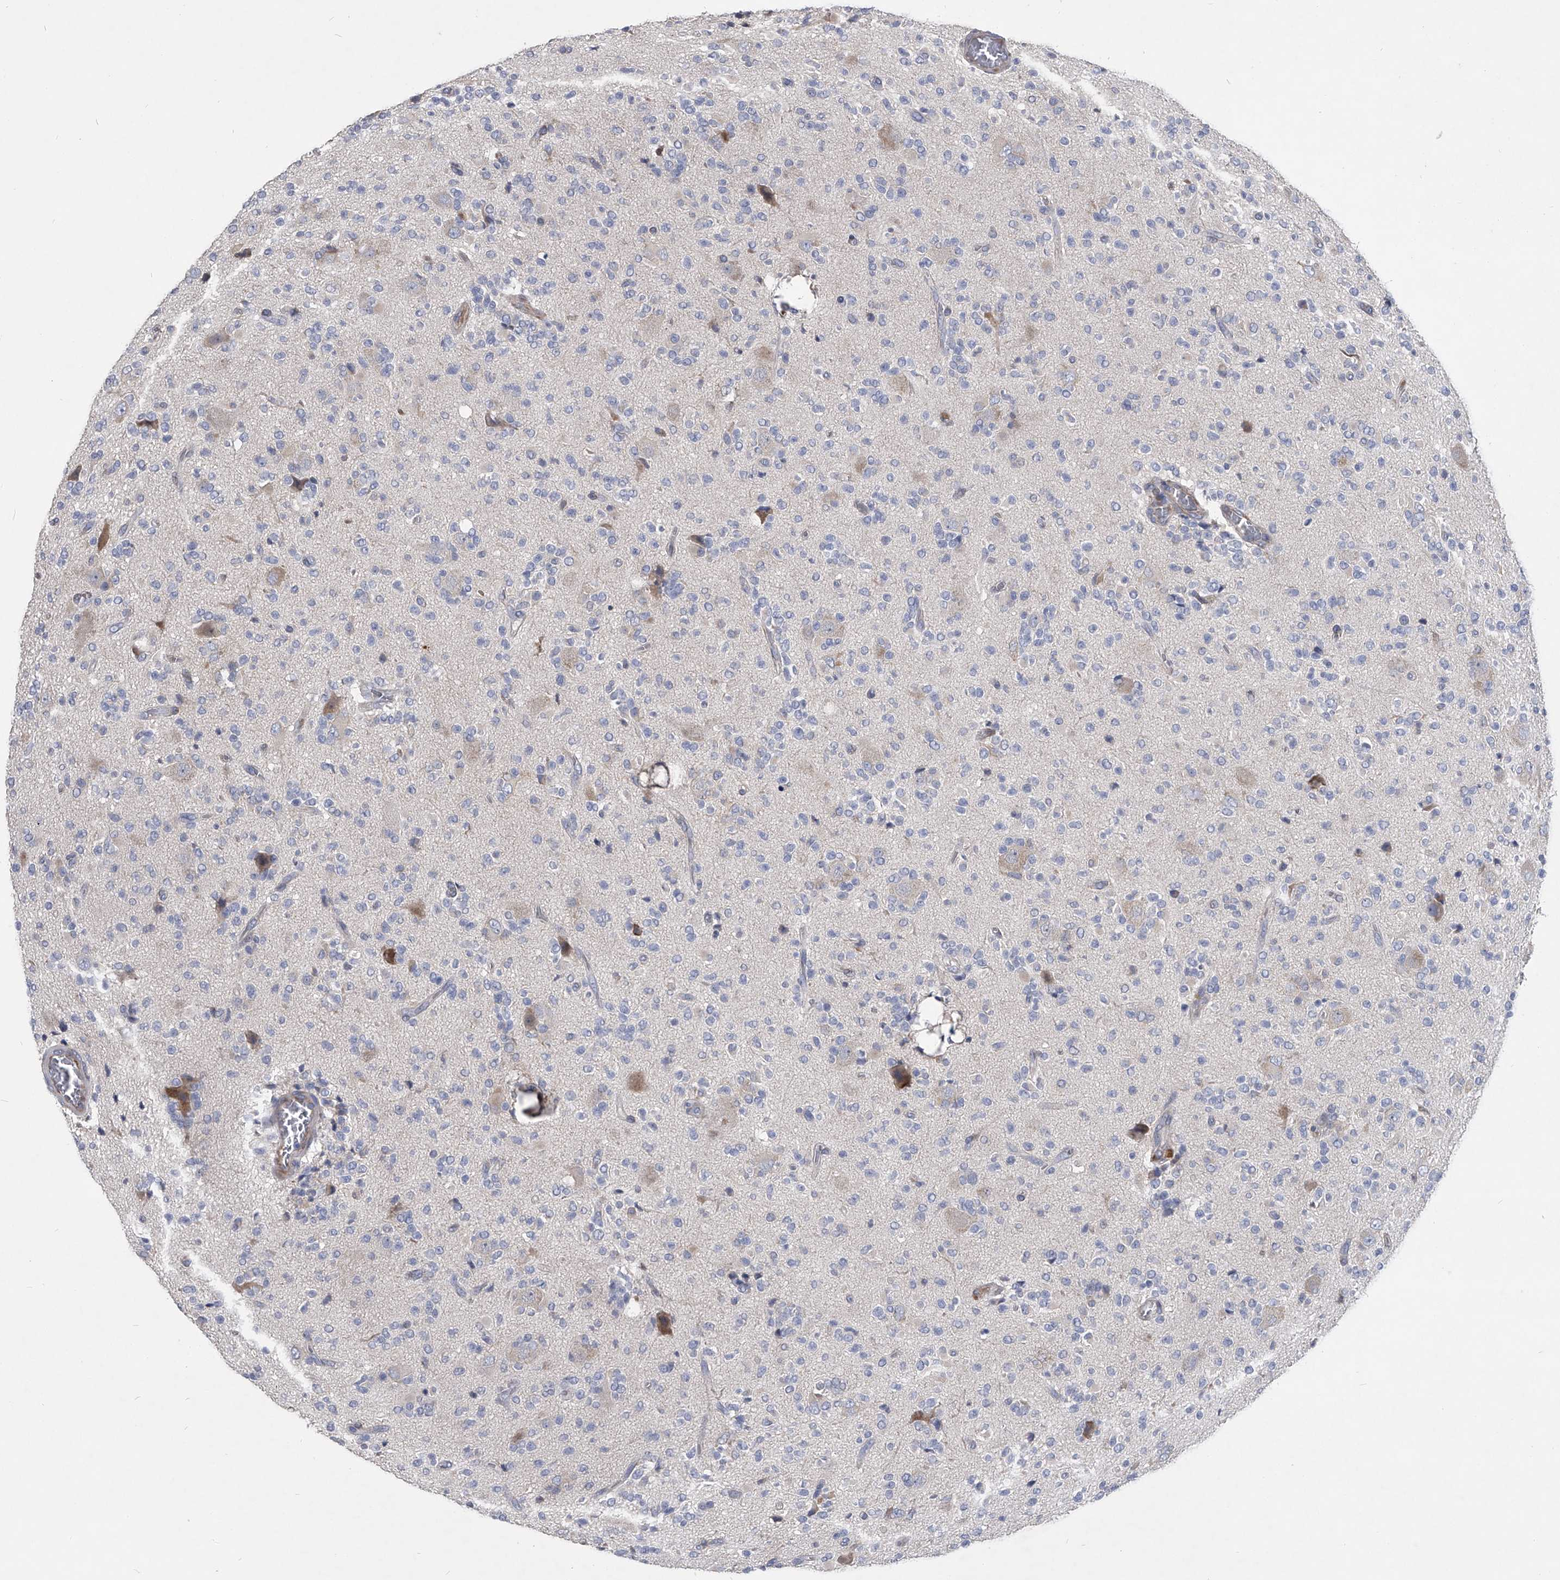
{"staining": {"intensity": "negative", "quantity": "none", "location": "none"}, "tissue": "glioma", "cell_type": "Tumor cells", "image_type": "cancer", "snomed": [{"axis": "morphology", "description": "Glioma, malignant, High grade"}, {"axis": "topography", "description": "Brain"}], "caption": "Tumor cells are negative for protein expression in human glioma.", "gene": "CCR4", "patient": {"sex": "male", "age": 34}}